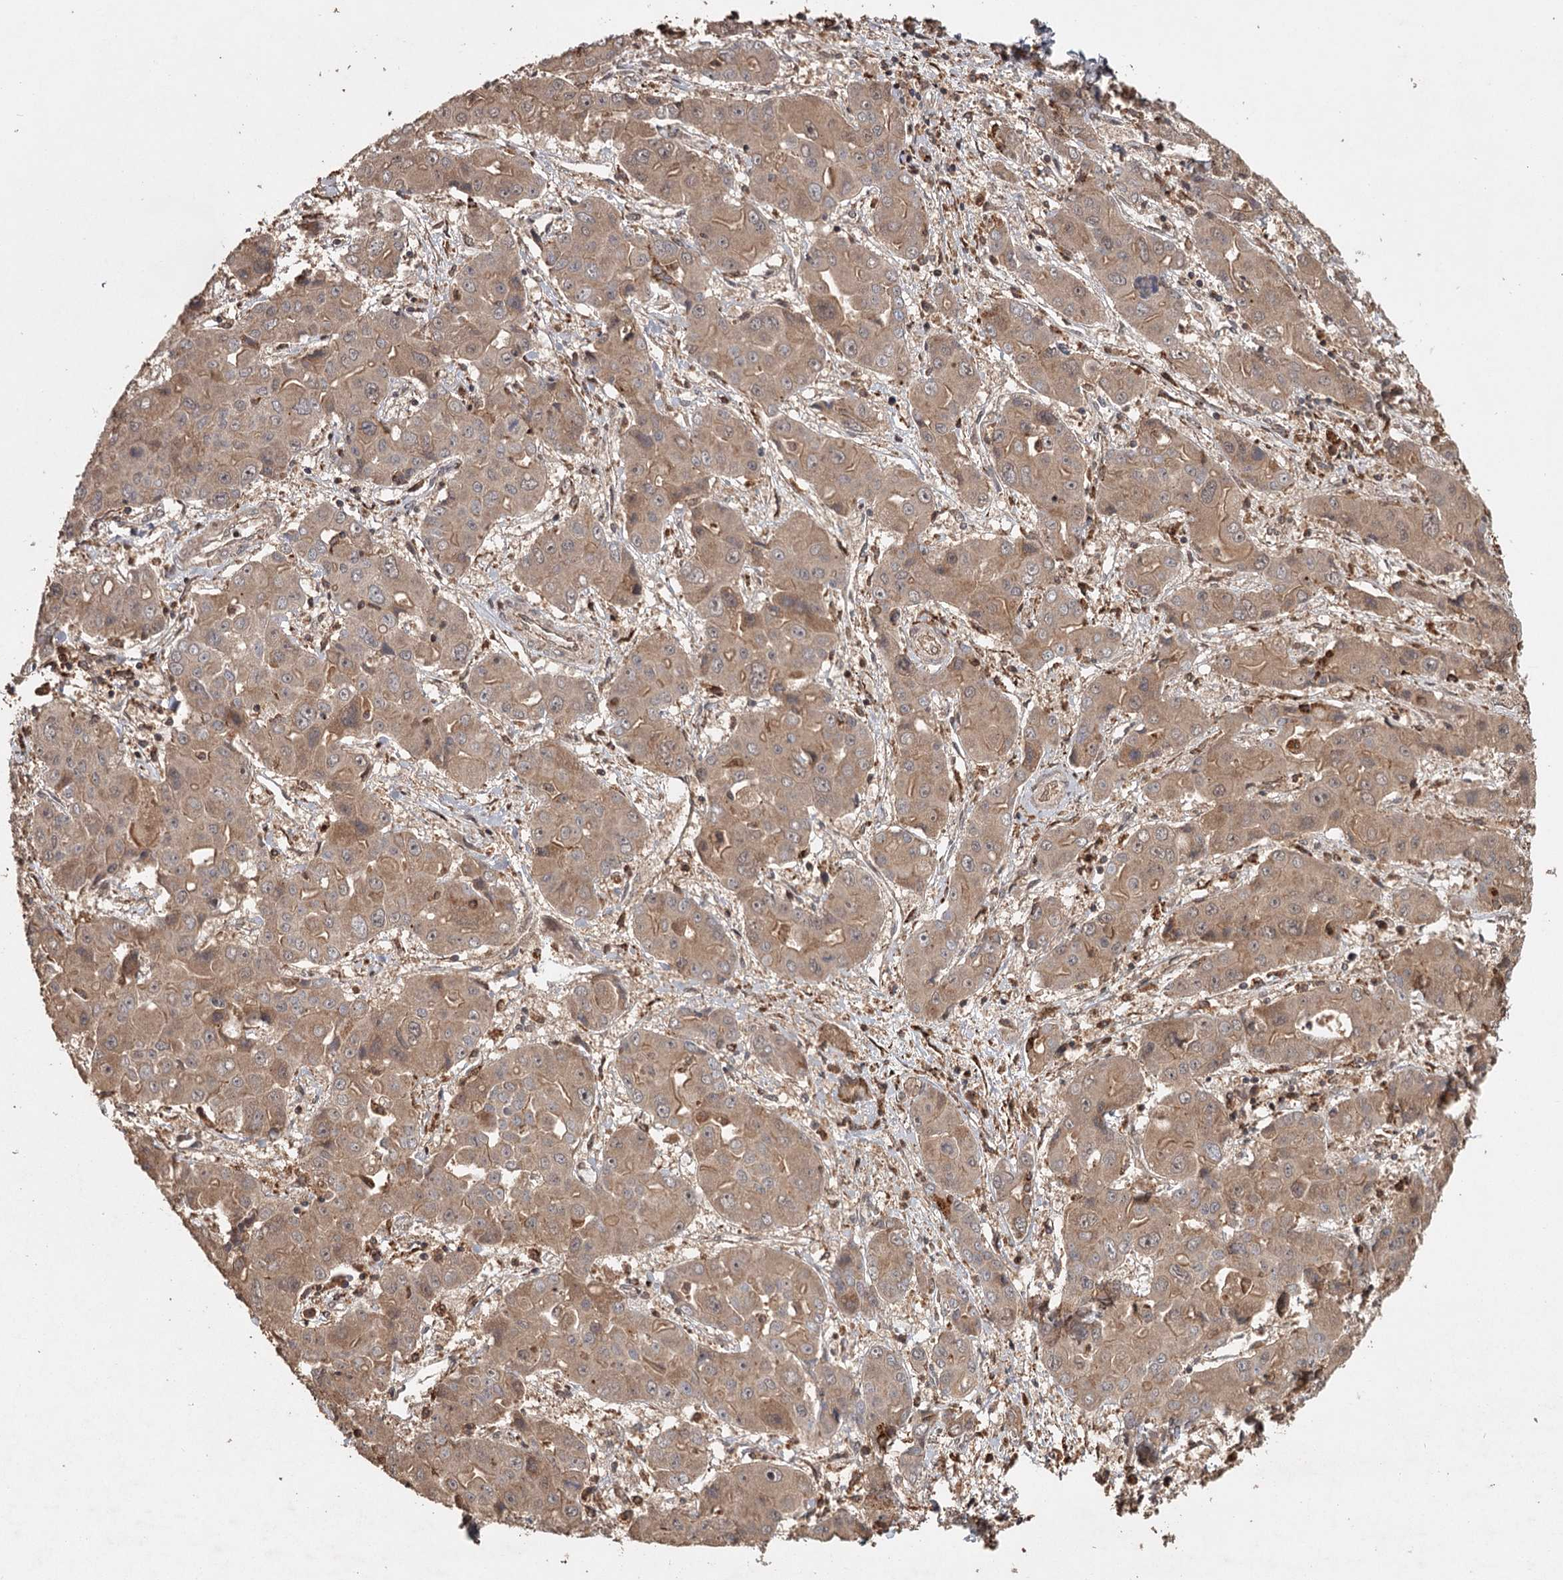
{"staining": {"intensity": "moderate", "quantity": ">75%", "location": "cytoplasmic/membranous"}, "tissue": "liver cancer", "cell_type": "Tumor cells", "image_type": "cancer", "snomed": [{"axis": "morphology", "description": "Cholangiocarcinoma"}, {"axis": "topography", "description": "Liver"}], "caption": "A photomicrograph showing moderate cytoplasmic/membranous staining in about >75% of tumor cells in liver cholangiocarcinoma, as visualized by brown immunohistochemical staining.", "gene": "FAXC", "patient": {"sex": "male", "age": 67}}